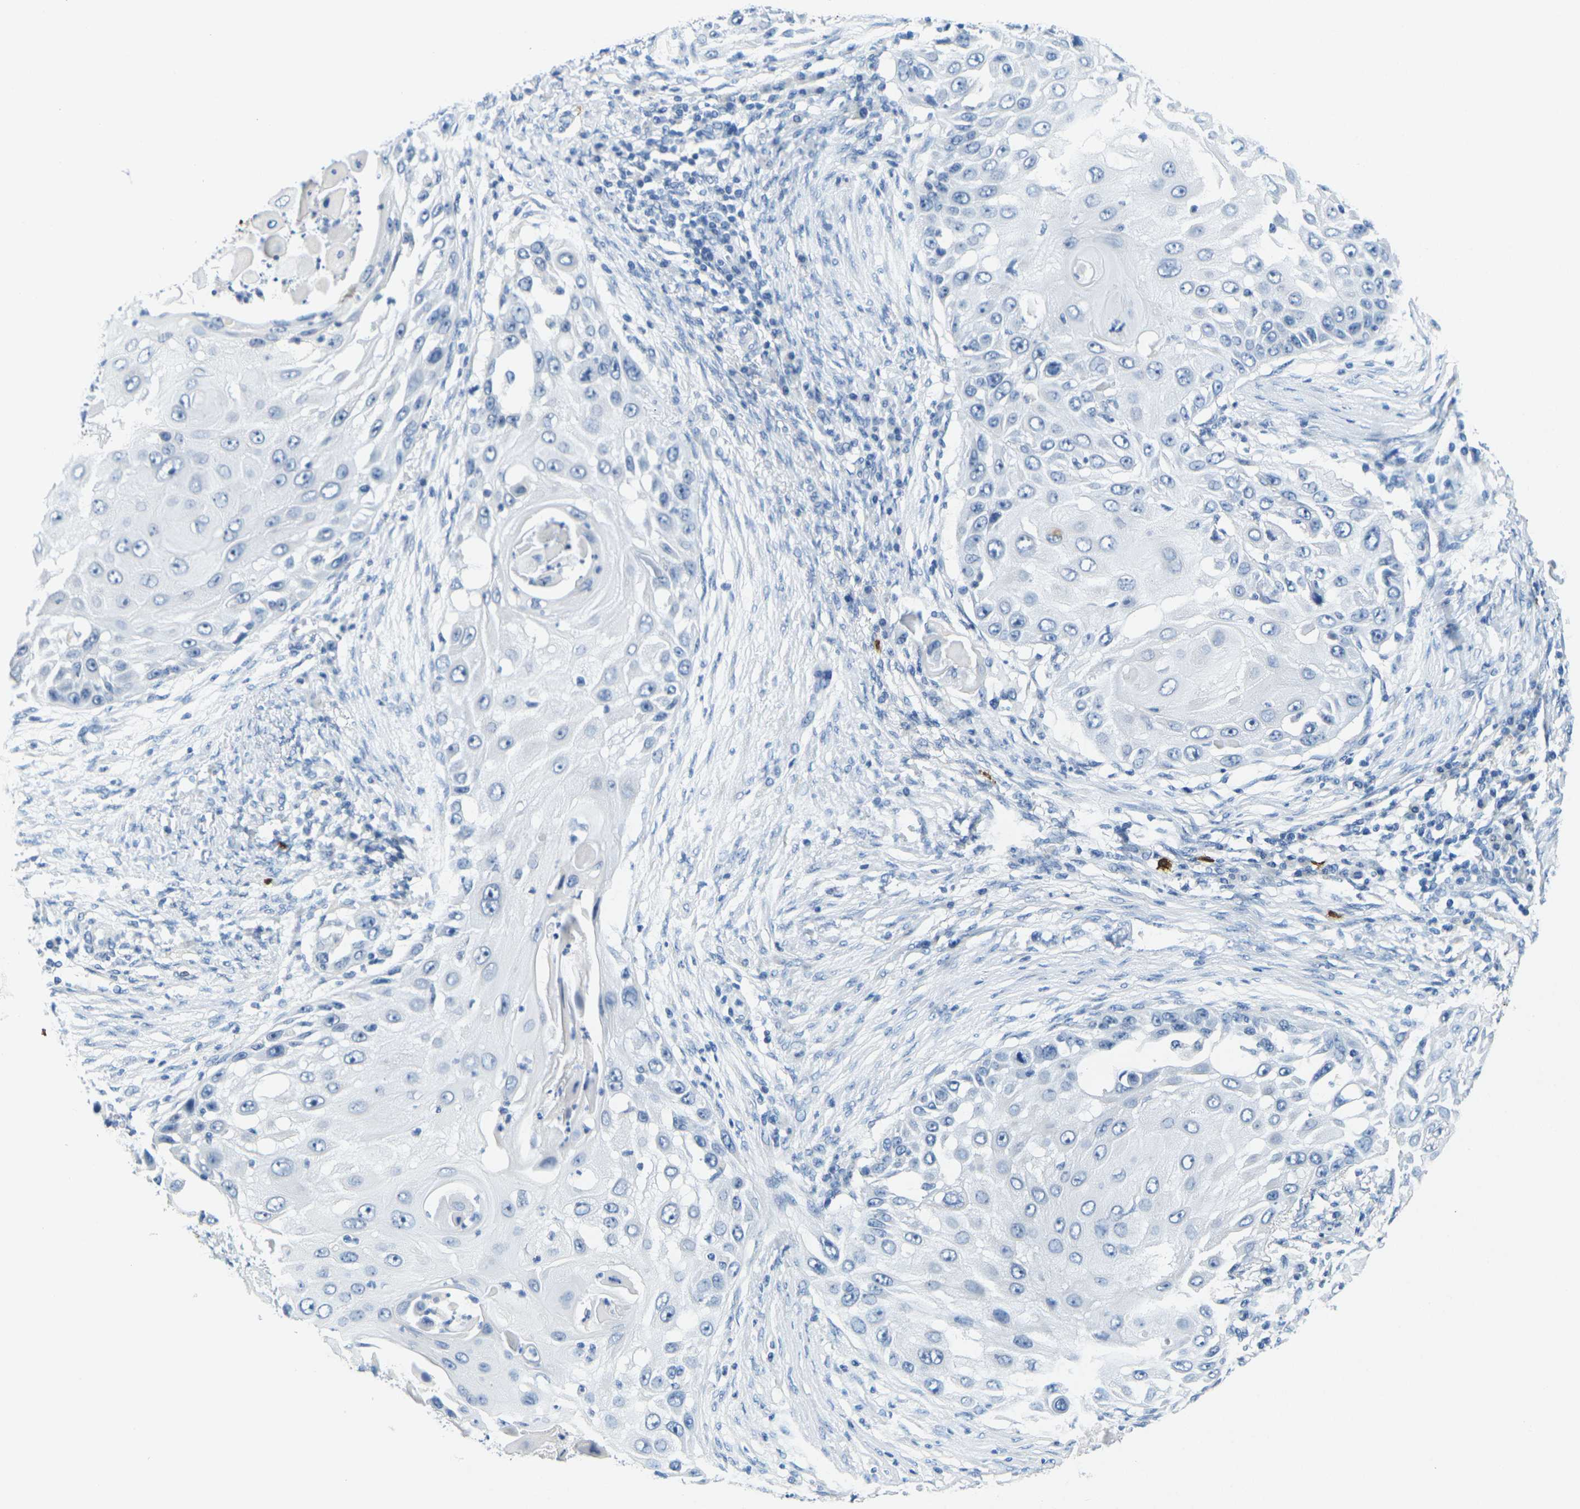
{"staining": {"intensity": "negative", "quantity": "none", "location": "none"}, "tissue": "skin cancer", "cell_type": "Tumor cells", "image_type": "cancer", "snomed": [{"axis": "morphology", "description": "Squamous cell carcinoma, NOS"}, {"axis": "topography", "description": "Skin"}], "caption": "Immunohistochemistry (IHC) histopathology image of skin squamous cell carcinoma stained for a protein (brown), which reveals no positivity in tumor cells.", "gene": "GPR15", "patient": {"sex": "female", "age": 44}}